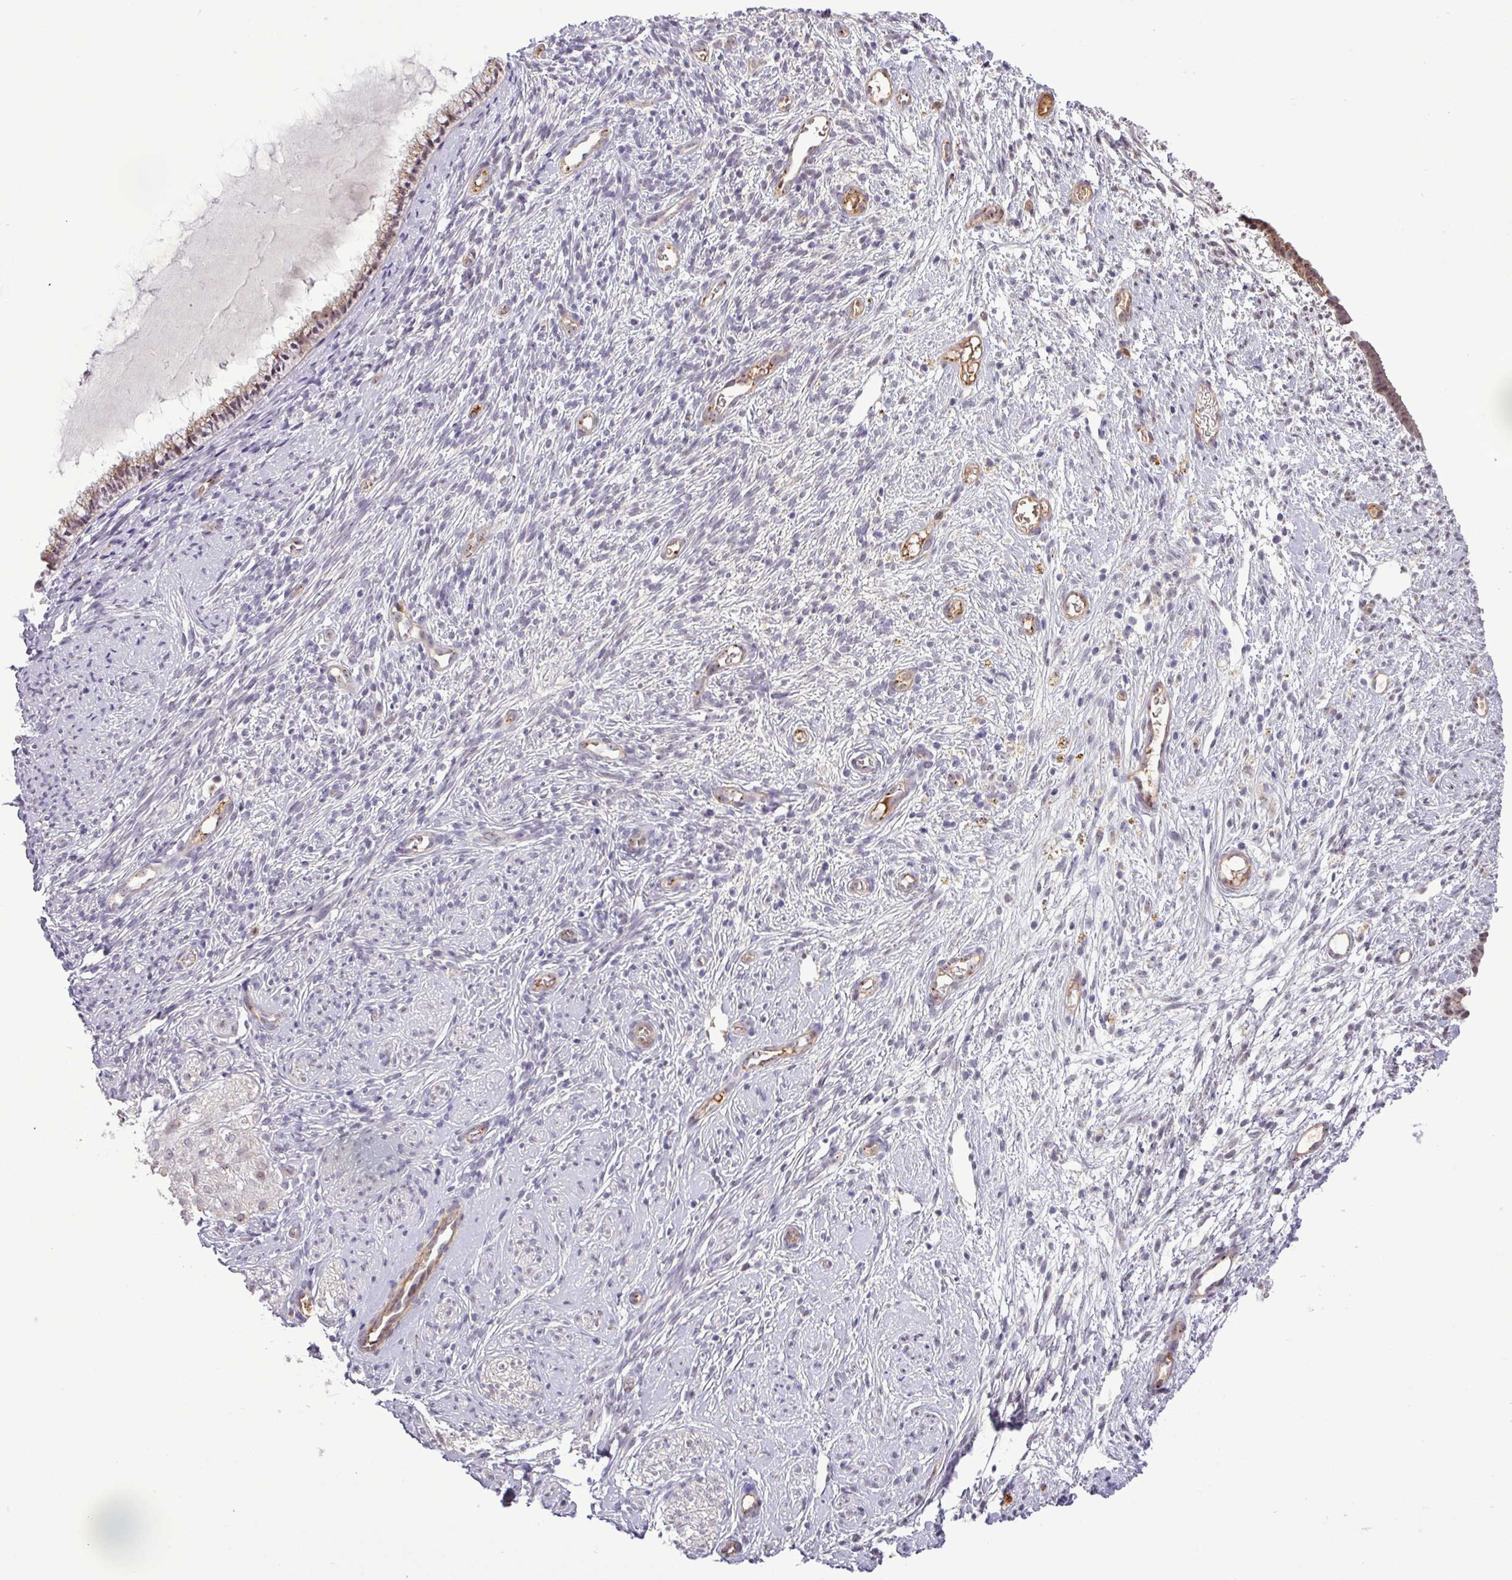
{"staining": {"intensity": "weak", "quantity": ">75%", "location": "cytoplasmic/membranous"}, "tissue": "cervix", "cell_type": "Glandular cells", "image_type": "normal", "snomed": [{"axis": "morphology", "description": "Normal tissue, NOS"}, {"axis": "topography", "description": "Cervix"}], "caption": "Immunohistochemical staining of unremarkable human cervix shows weak cytoplasmic/membranous protein staining in approximately >75% of glandular cells.", "gene": "PCDH1", "patient": {"sex": "female", "age": 76}}